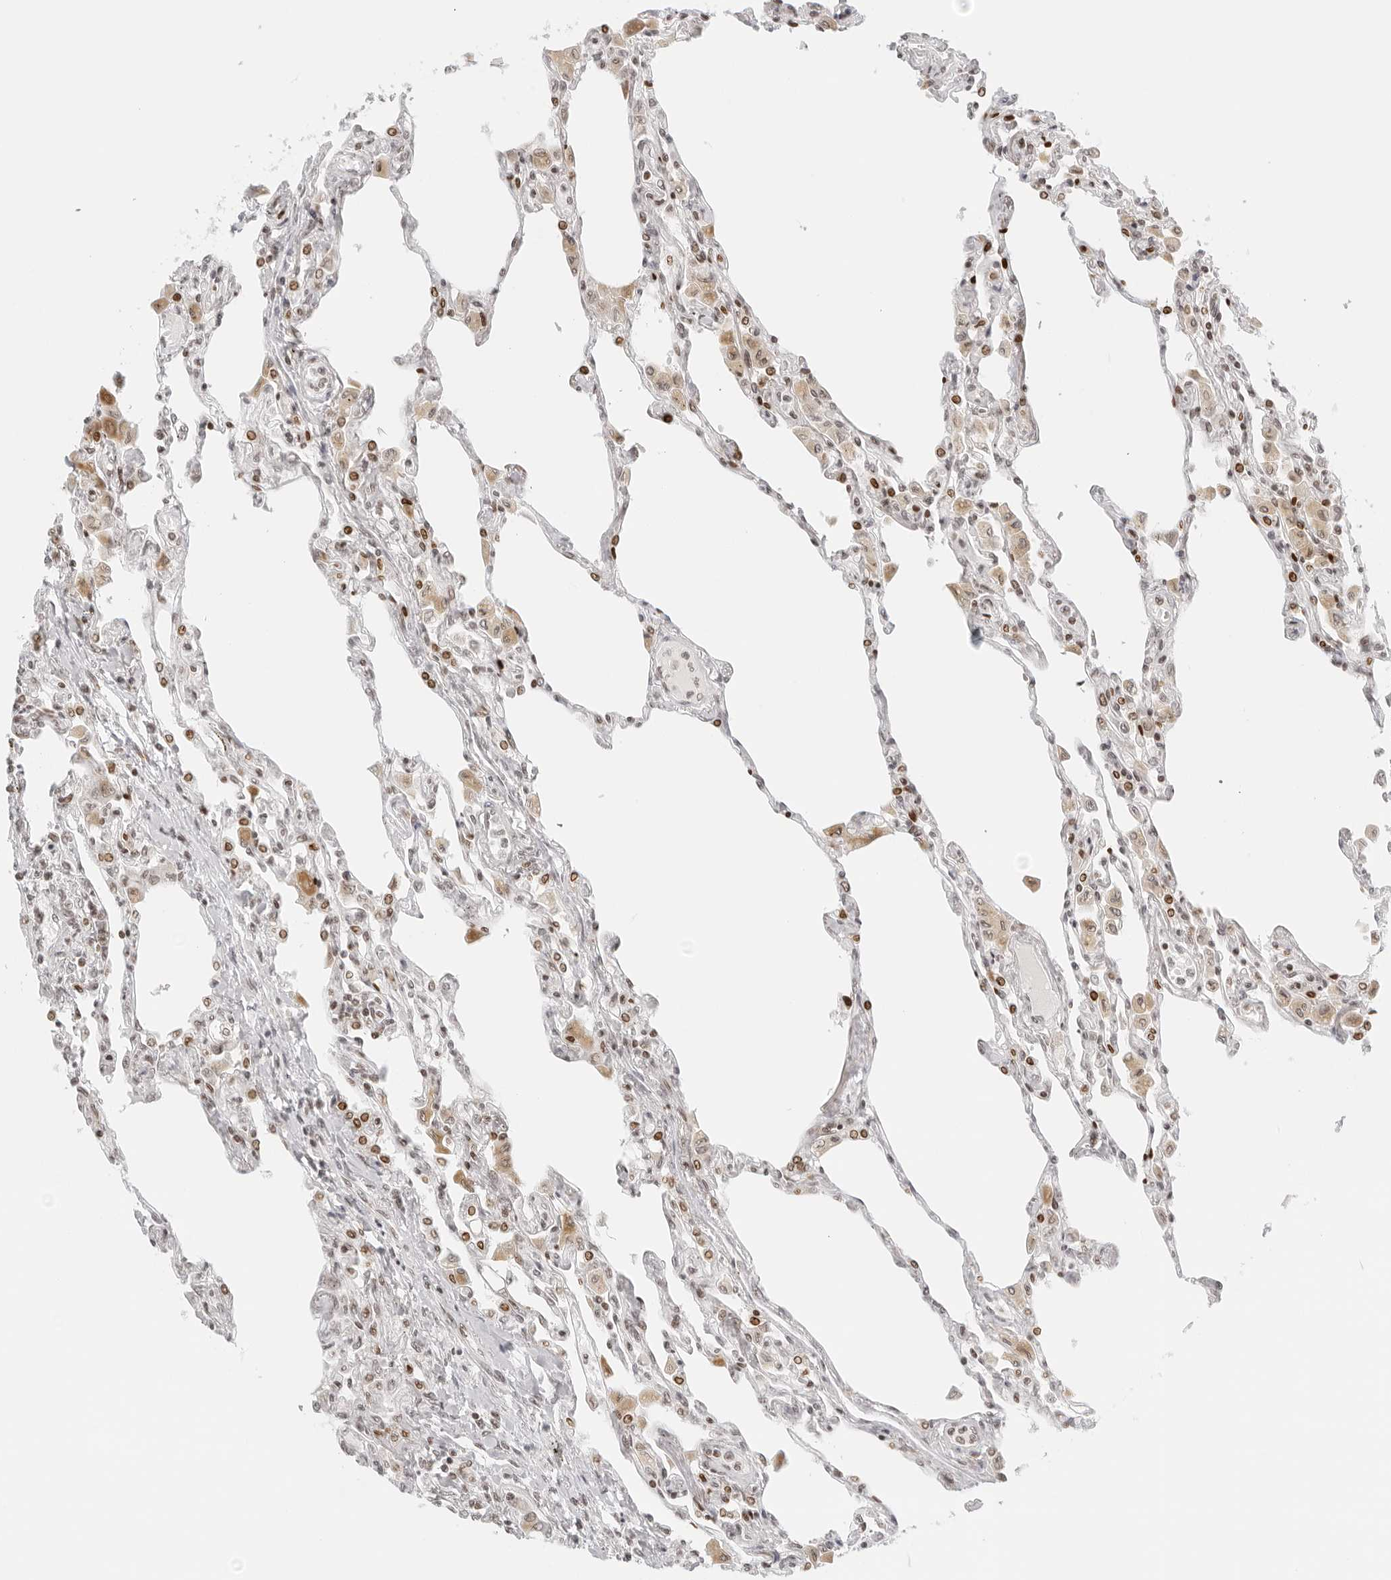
{"staining": {"intensity": "moderate", "quantity": ">75%", "location": "nuclear"}, "tissue": "lung", "cell_type": "Alveolar cells", "image_type": "normal", "snomed": [{"axis": "morphology", "description": "Normal tissue, NOS"}, {"axis": "topography", "description": "Bronchus"}, {"axis": "topography", "description": "Lung"}], "caption": "A high-resolution photomicrograph shows immunohistochemistry (IHC) staining of benign lung, which exhibits moderate nuclear staining in approximately >75% of alveolar cells. The staining was performed using DAB (3,3'-diaminobenzidine), with brown indicating positive protein expression. Nuclei are stained blue with hematoxylin.", "gene": "RCC1", "patient": {"sex": "female", "age": 49}}